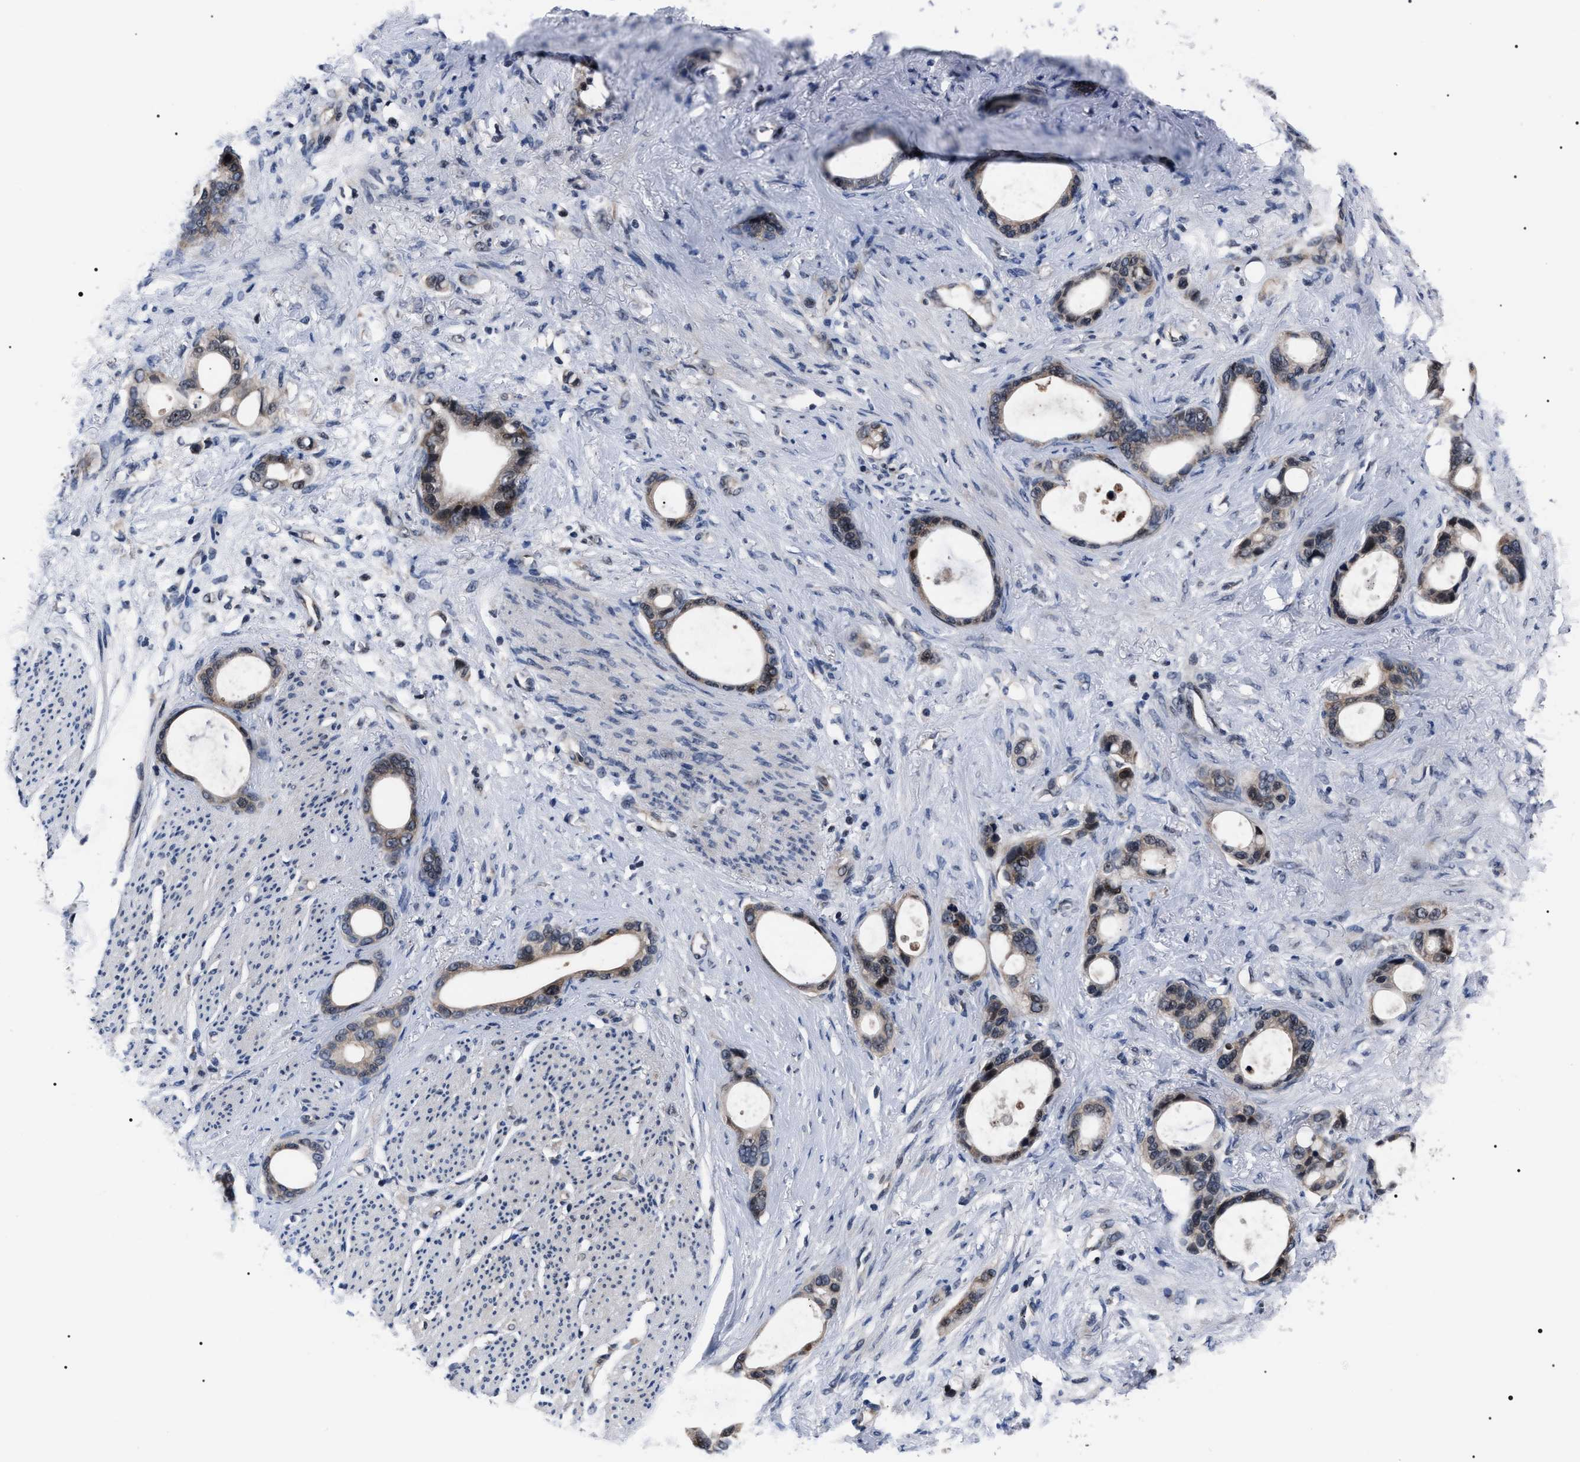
{"staining": {"intensity": "weak", "quantity": "<25%", "location": "cytoplasmic/membranous,nuclear"}, "tissue": "stomach cancer", "cell_type": "Tumor cells", "image_type": "cancer", "snomed": [{"axis": "morphology", "description": "Adenocarcinoma, NOS"}, {"axis": "topography", "description": "Stomach"}], "caption": "There is no significant expression in tumor cells of adenocarcinoma (stomach).", "gene": "CSNK2A1", "patient": {"sex": "female", "age": 75}}